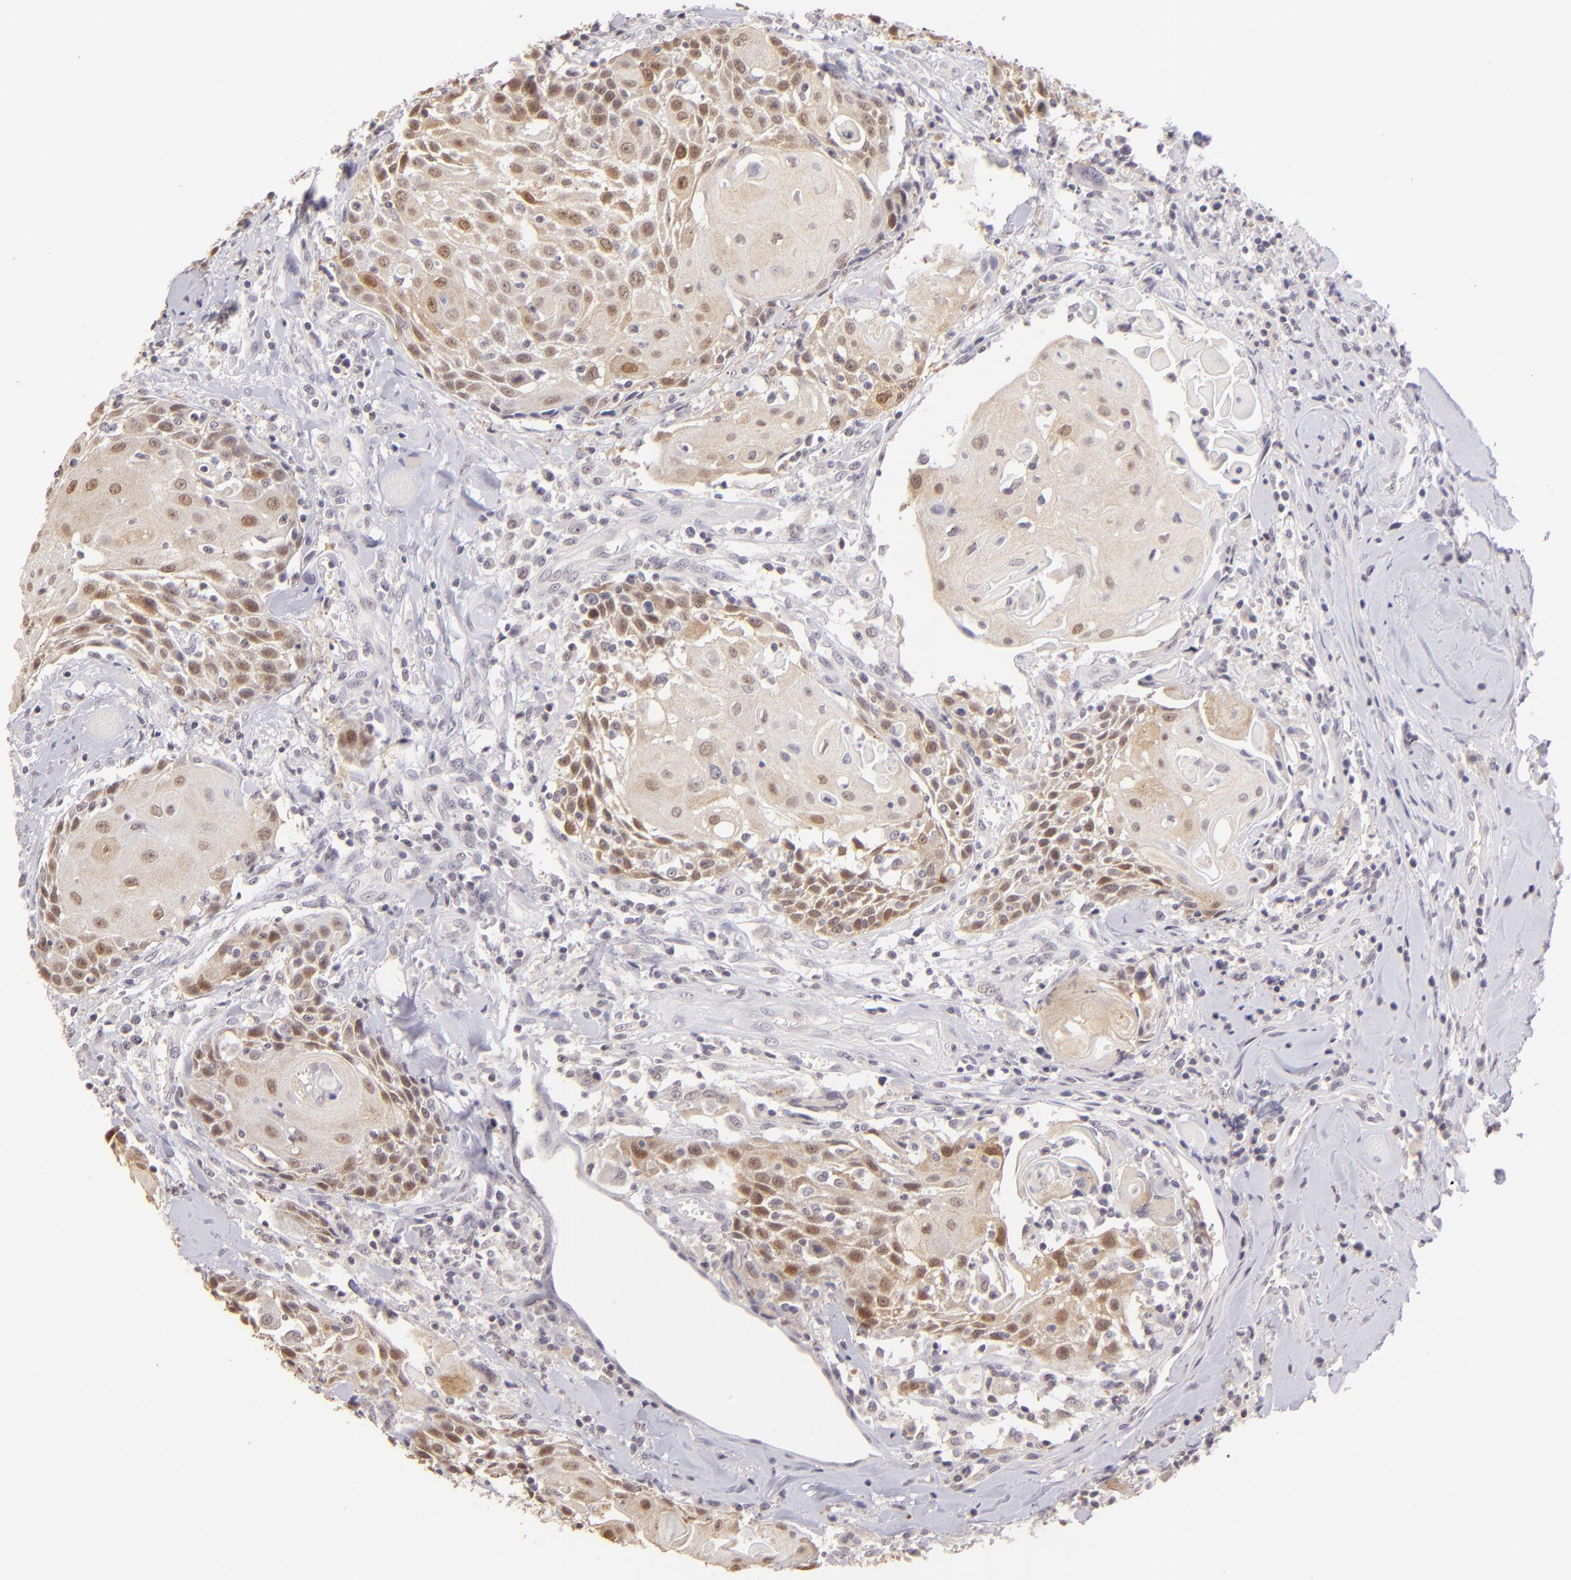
{"staining": {"intensity": "moderate", "quantity": "25%-75%", "location": "cytoplasmic/membranous,nuclear"}, "tissue": "head and neck cancer", "cell_type": "Tumor cells", "image_type": "cancer", "snomed": [{"axis": "morphology", "description": "Squamous cell carcinoma, NOS"}, {"axis": "topography", "description": "Oral tissue"}, {"axis": "topography", "description": "Head-Neck"}], "caption": "Brown immunohistochemical staining in head and neck cancer (squamous cell carcinoma) exhibits moderate cytoplasmic/membranous and nuclear staining in approximately 25%-75% of tumor cells.", "gene": "MAGEA1", "patient": {"sex": "female", "age": 82}}